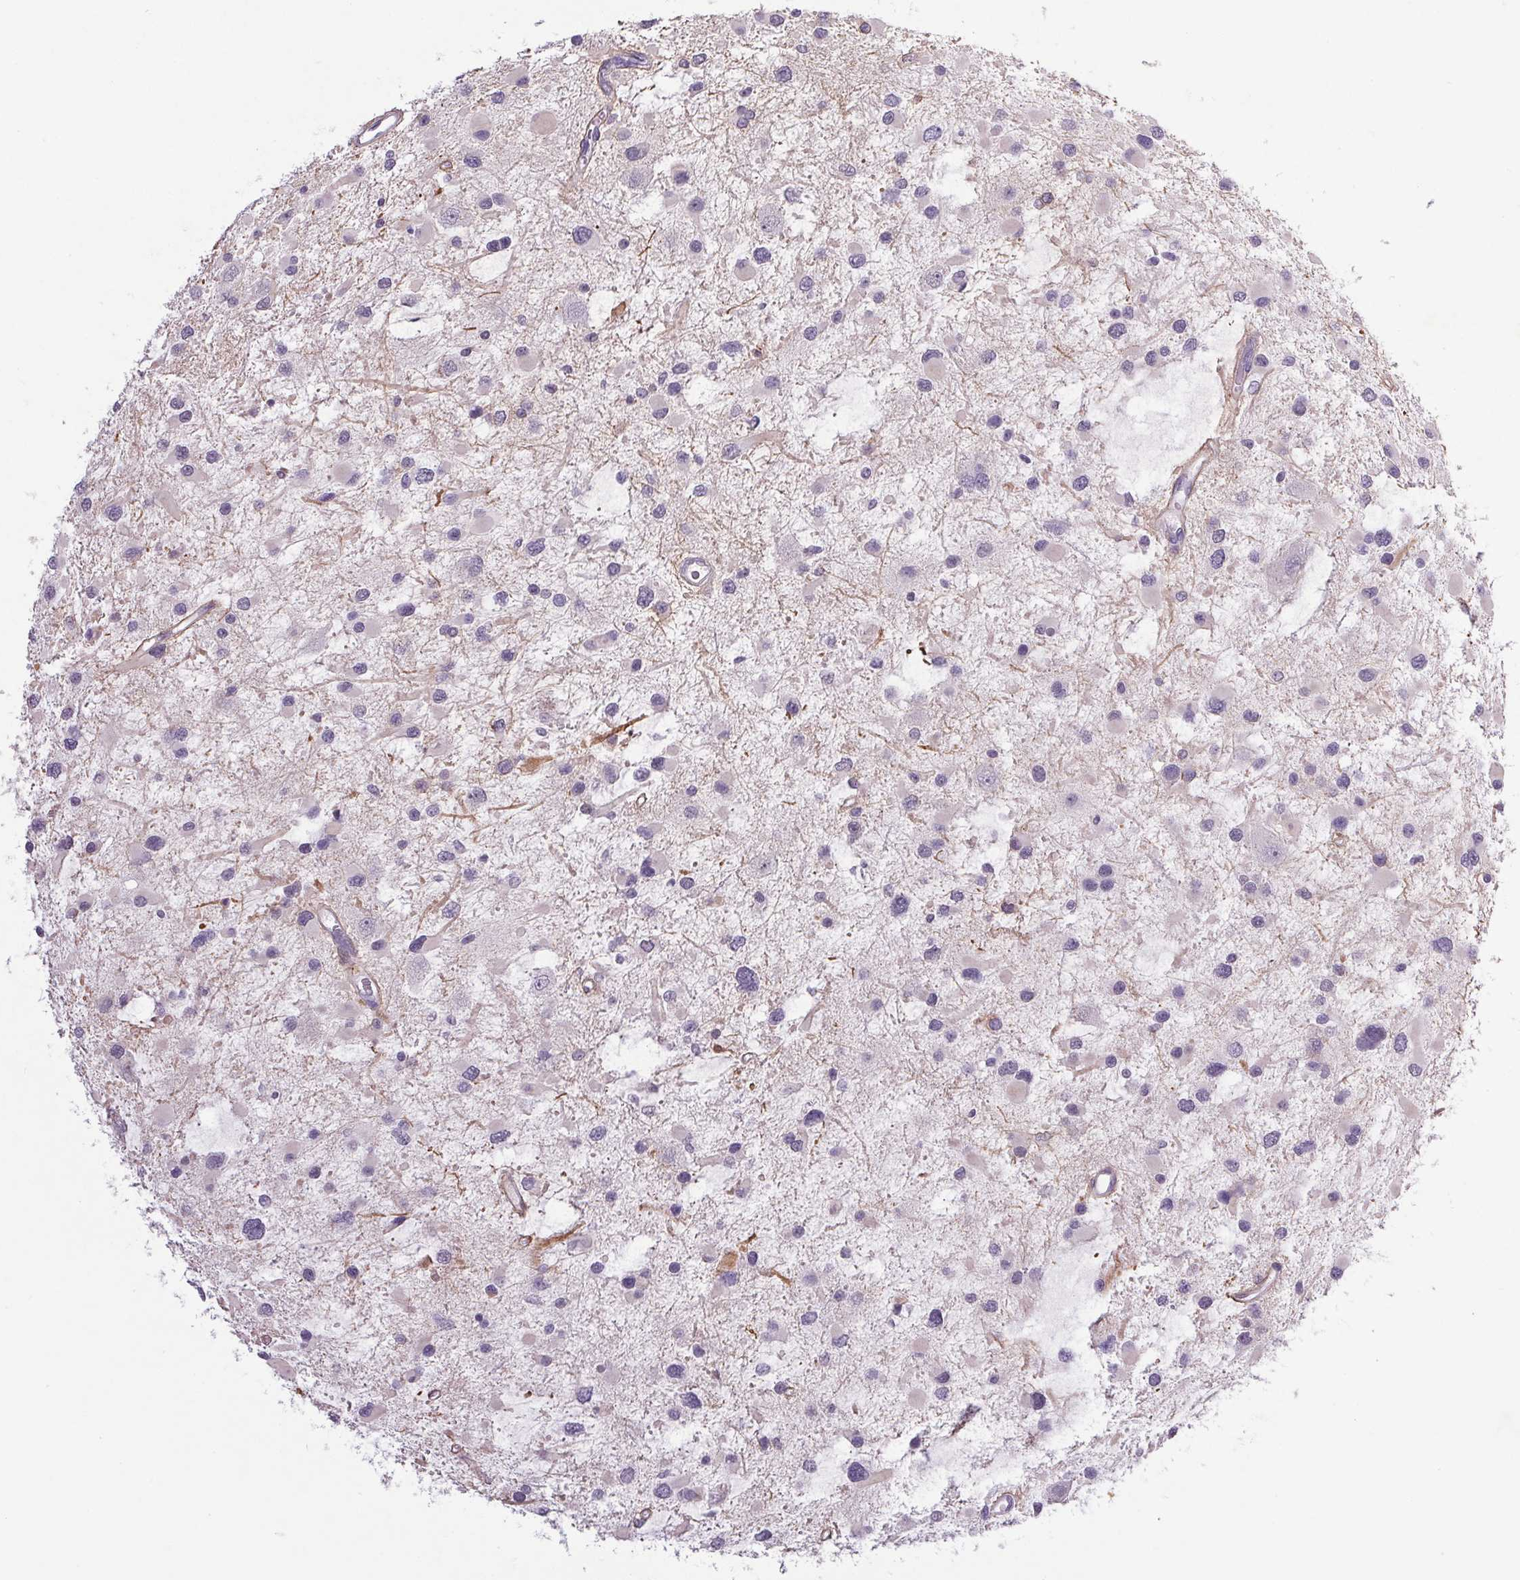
{"staining": {"intensity": "negative", "quantity": "none", "location": "none"}, "tissue": "glioma", "cell_type": "Tumor cells", "image_type": "cancer", "snomed": [{"axis": "morphology", "description": "Glioma, malignant, Low grade"}, {"axis": "topography", "description": "Brain"}], "caption": "Tumor cells are negative for brown protein staining in glioma.", "gene": "TRDN", "patient": {"sex": "female", "age": 32}}